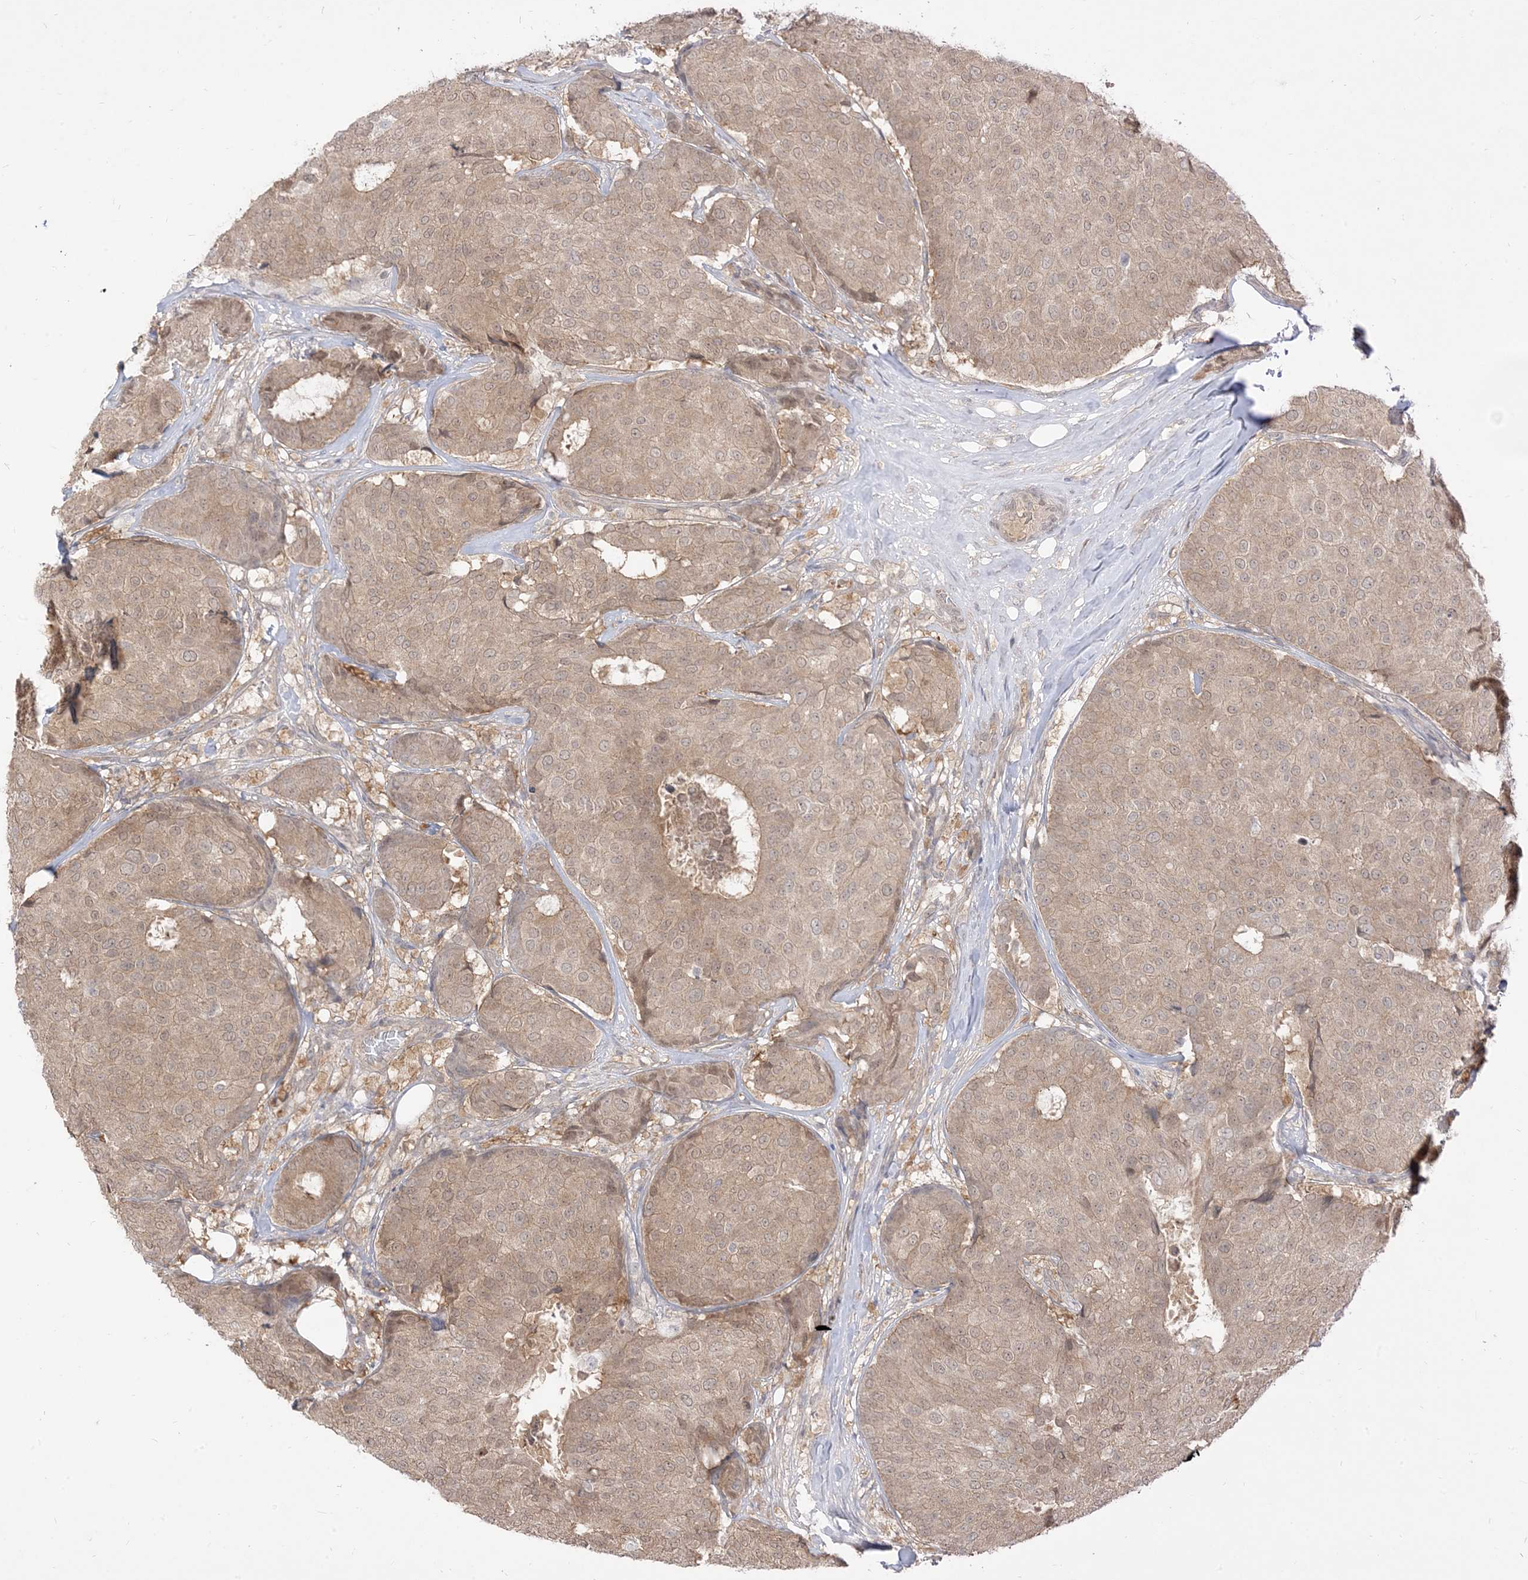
{"staining": {"intensity": "weak", "quantity": "25%-75%", "location": "cytoplasmic/membranous"}, "tissue": "breast cancer", "cell_type": "Tumor cells", "image_type": "cancer", "snomed": [{"axis": "morphology", "description": "Duct carcinoma"}, {"axis": "topography", "description": "Breast"}], "caption": "Immunohistochemistry (IHC) image of neoplastic tissue: human invasive ductal carcinoma (breast) stained using immunohistochemistry reveals low levels of weak protein expression localized specifically in the cytoplasmic/membranous of tumor cells, appearing as a cytoplasmic/membranous brown color.", "gene": "TBCC", "patient": {"sex": "female", "age": 75}}